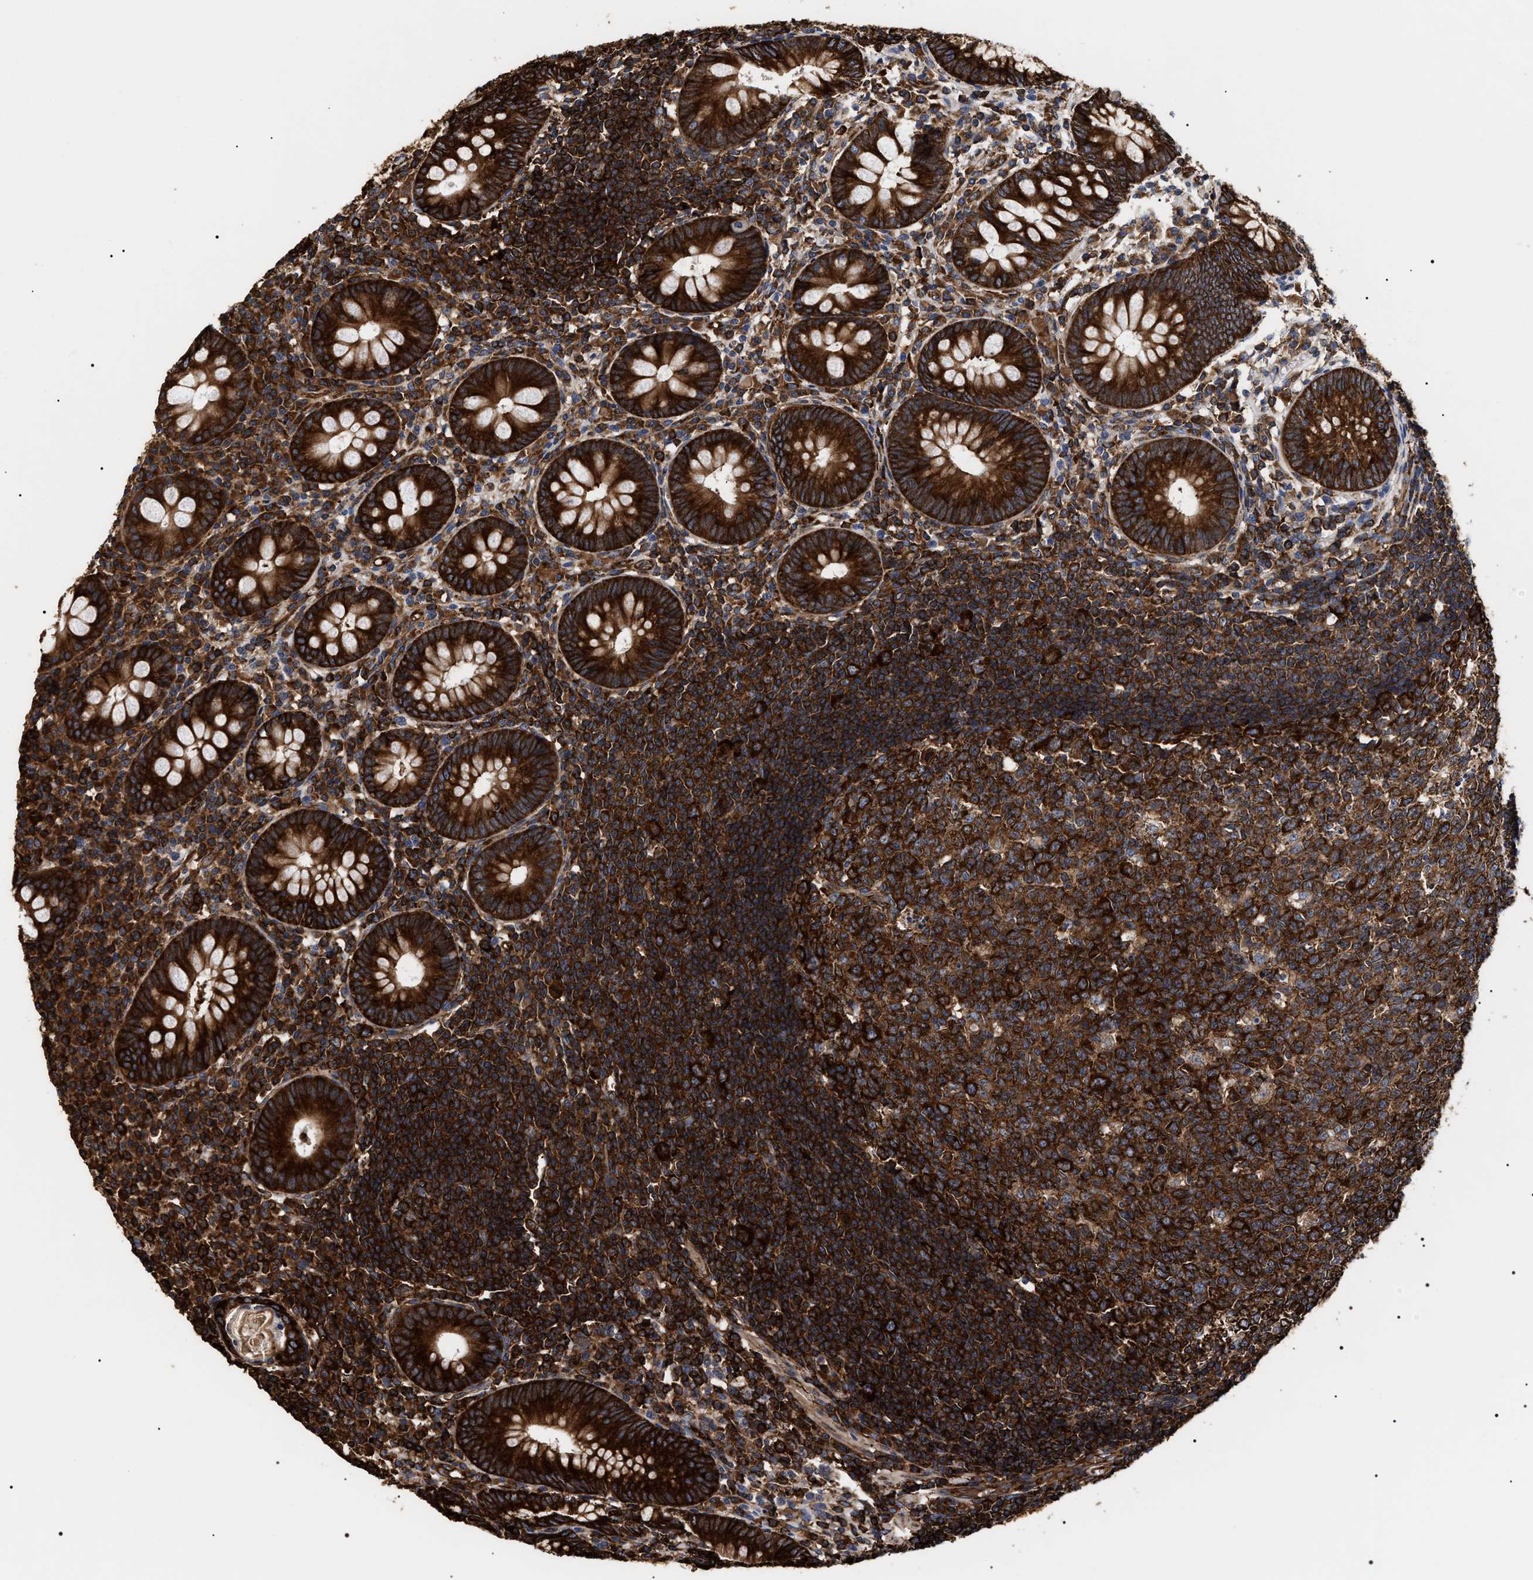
{"staining": {"intensity": "strong", "quantity": ">75%", "location": "cytoplasmic/membranous"}, "tissue": "appendix", "cell_type": "Glandular cells", "image_type": "normal", "snomed": [{"axis": "morphology", "description": "Normal tissue, NOS"}, {"axis": "topography", "description": "Appendix"}], "caption": "DAB (3,3'-diaminobenzidine) immunohistochemical staining of normal appendix shows strong cytoplasmic/membranous protein expression in about >75% of glandular cells.", "gene": "SERBP1", "patient": {"sex": "male", "age": 56}}